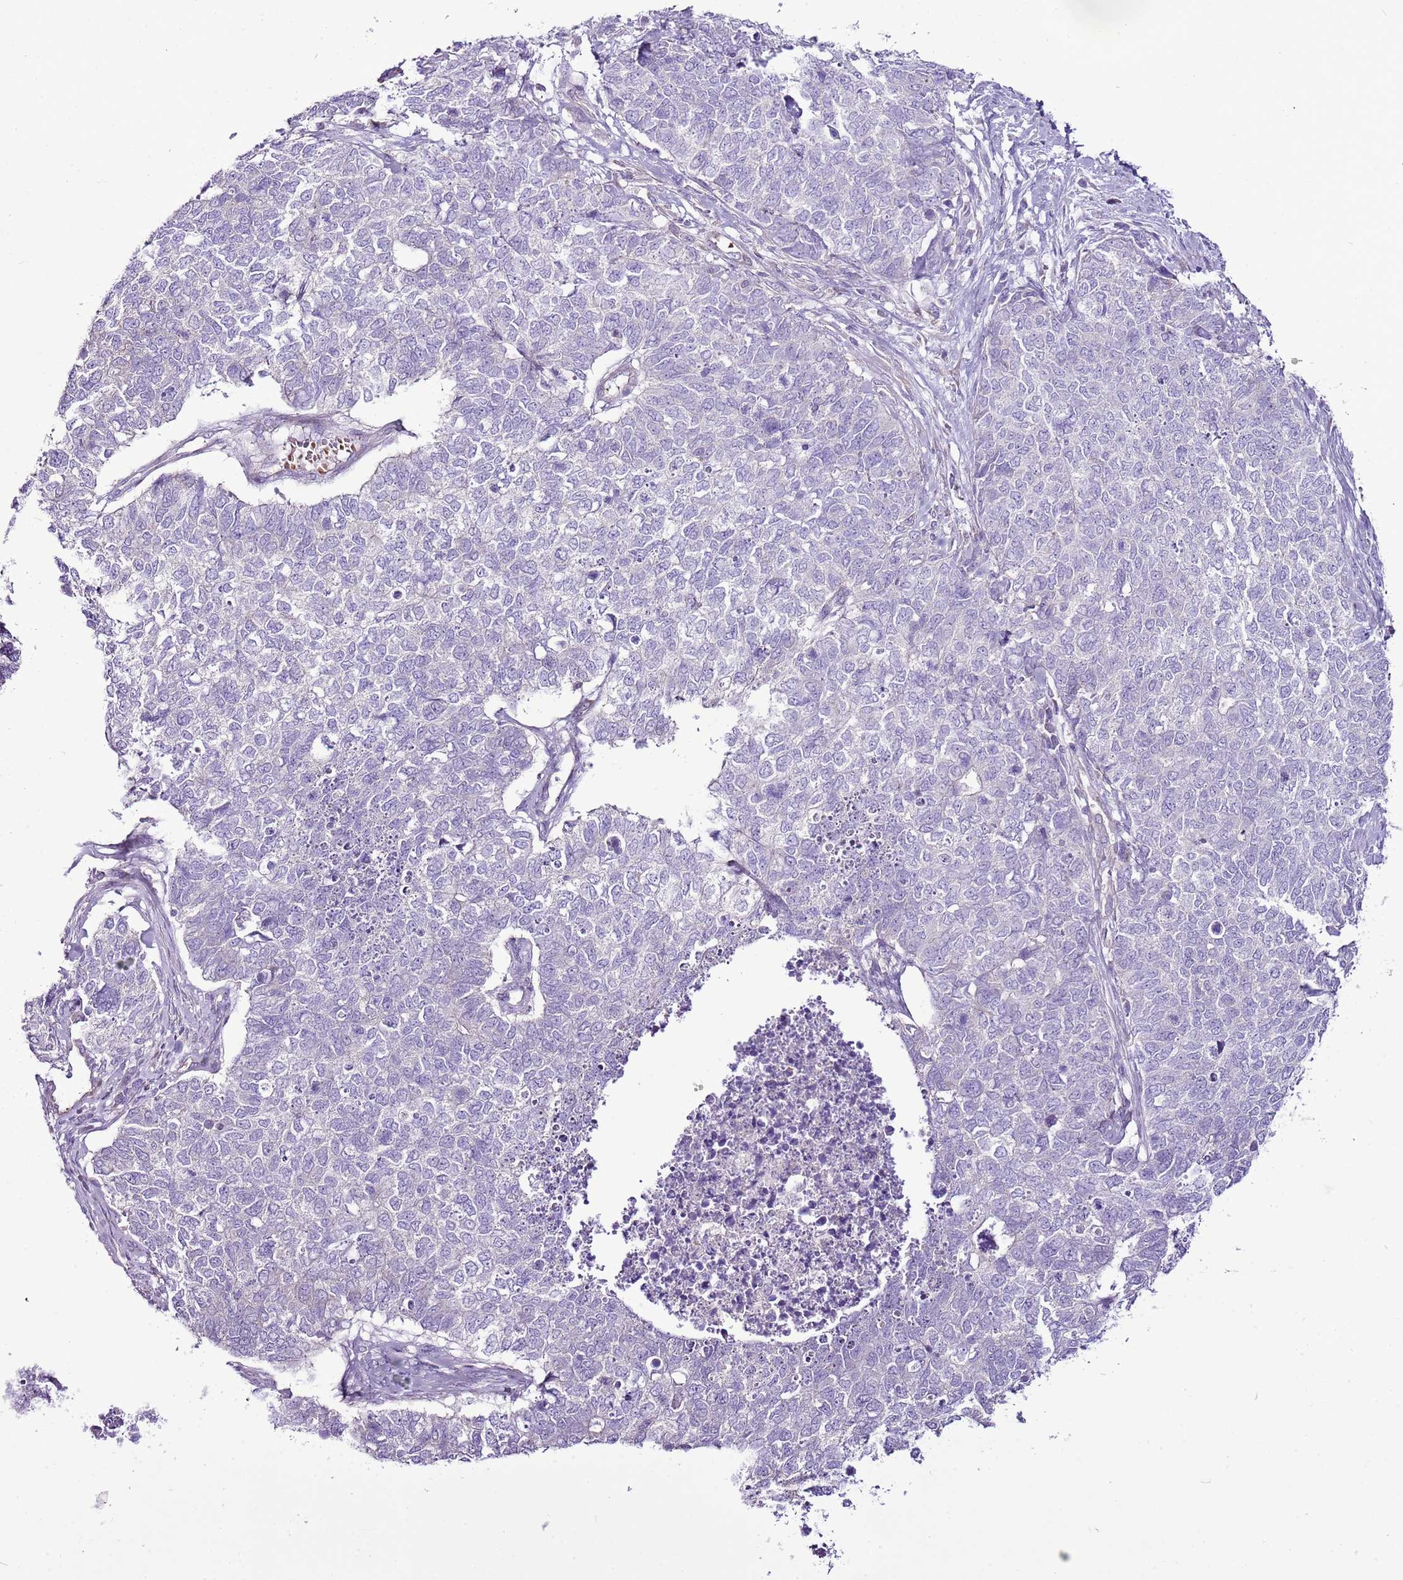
{"staining": {"intensity": "negative", "quantity": "none", "location": "none"}, "tissue": "cervical cancer", "cell_type": "Tumor cells", "image_type": "cancer", "snomed": [{"axis": "morphology", "description": "Squamous cell carcinoma, NOS"}, {"axis": "topography", "description": "Cervix"}], "caption": "Tumor cells are negative for protein expression in human cervical squamous cell carcinoma. (Stains: DAB (3,3'-diaminobenzidine) immunohistochemistry with hematoxylin counter stain, Microscopy: brightfield microscopy at high magnification).", "gene": "CHAC2", "patient": {"sex": "female", "age": 63}}